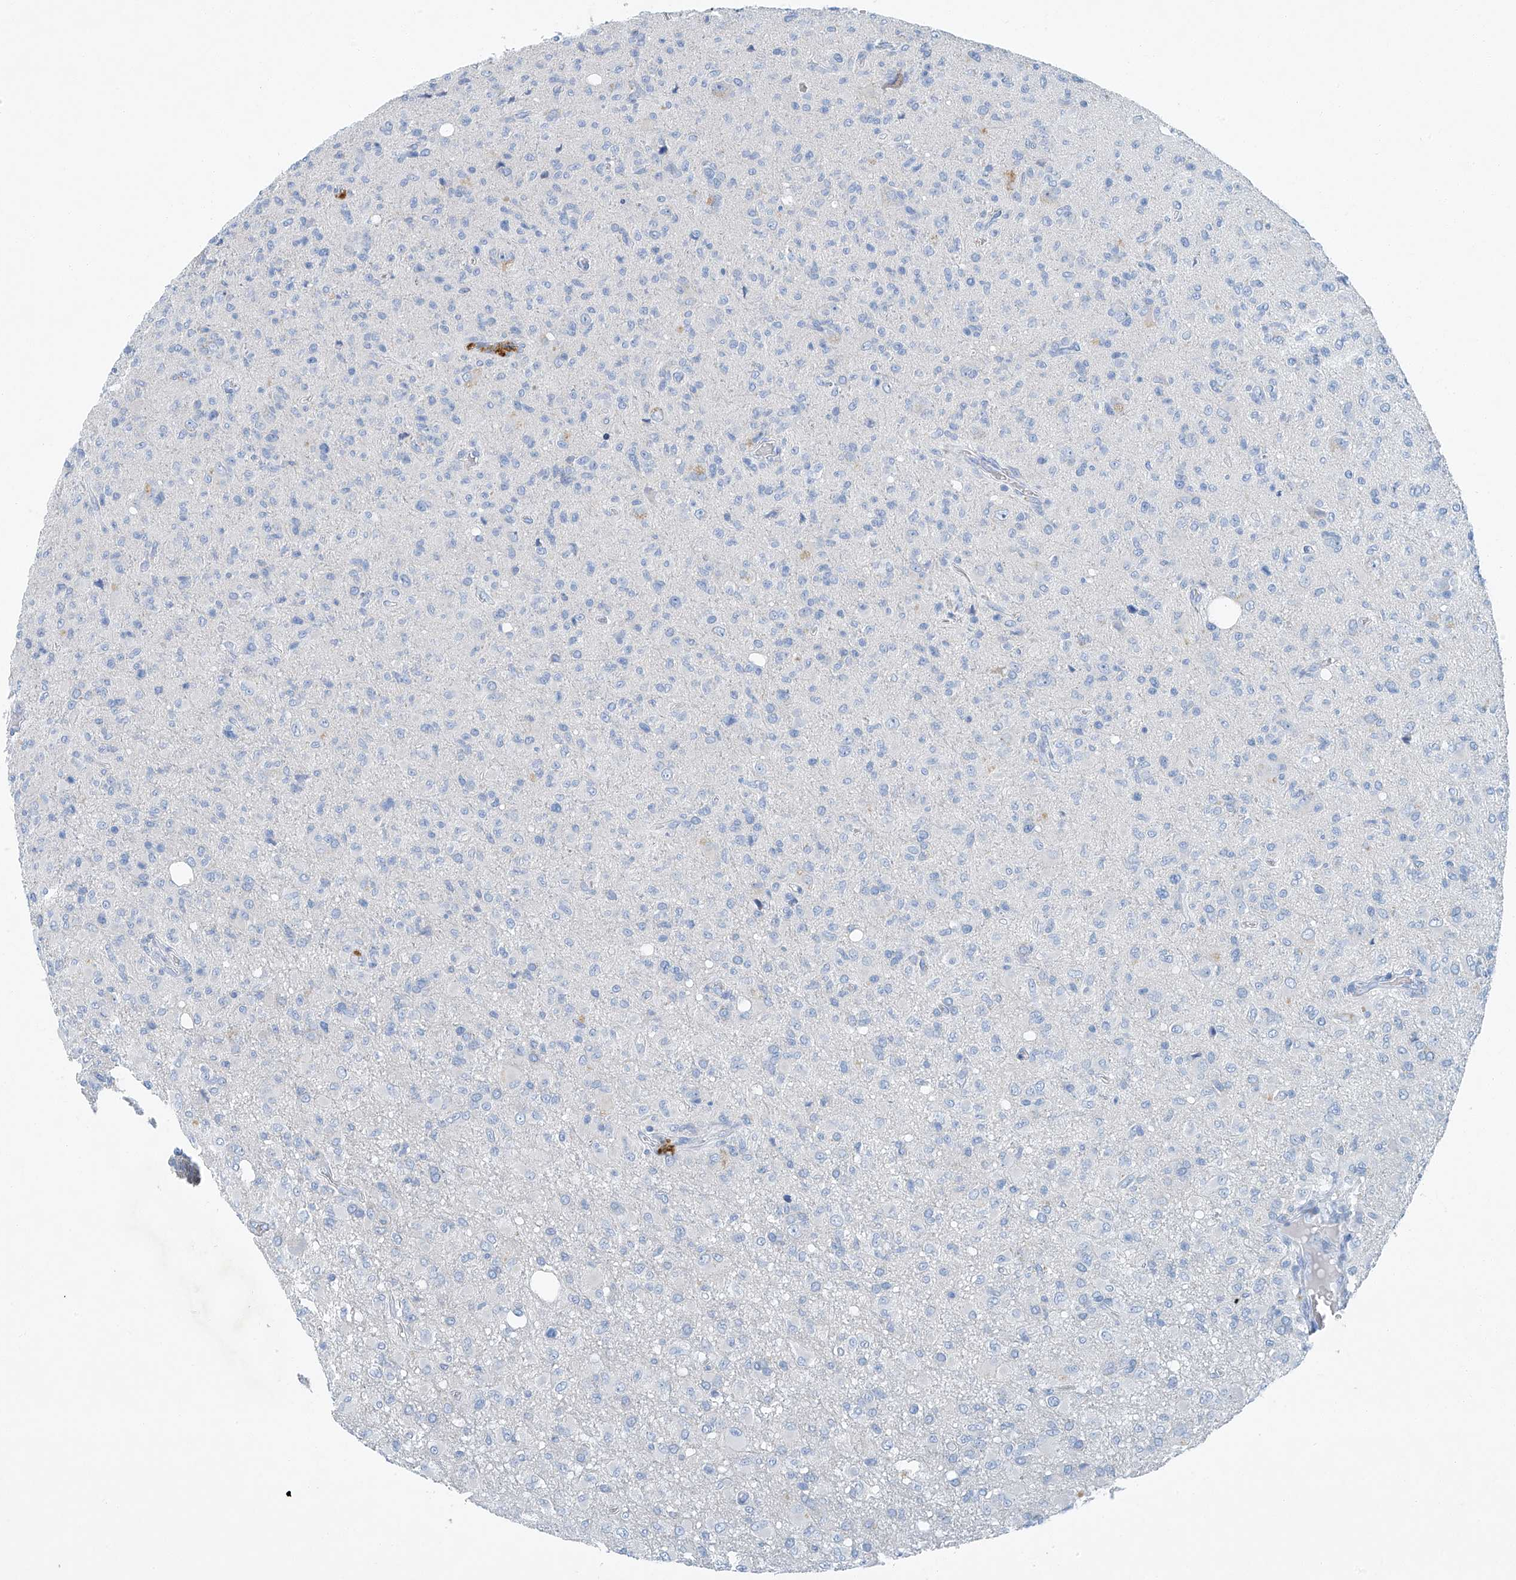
{"staining": {"intensity": "weak", "quantity": "<25%", "location": "cytoplasmic/membranous"}, "tissue": "glioma", "cell_type": "Tumor cells", "image_type": "cancer", "snomed": [{"axis": "morphology", "description": "Glioma, malignant, High grade"}, {"axis": "topography", "description": "Brain"}], "caption": "Immunohistochemical staining of malignant high-grade glioma shows no significant staining in tumor cells.", "gene": "C1orf87", "patient": {"sex": "female", "age": 57}}